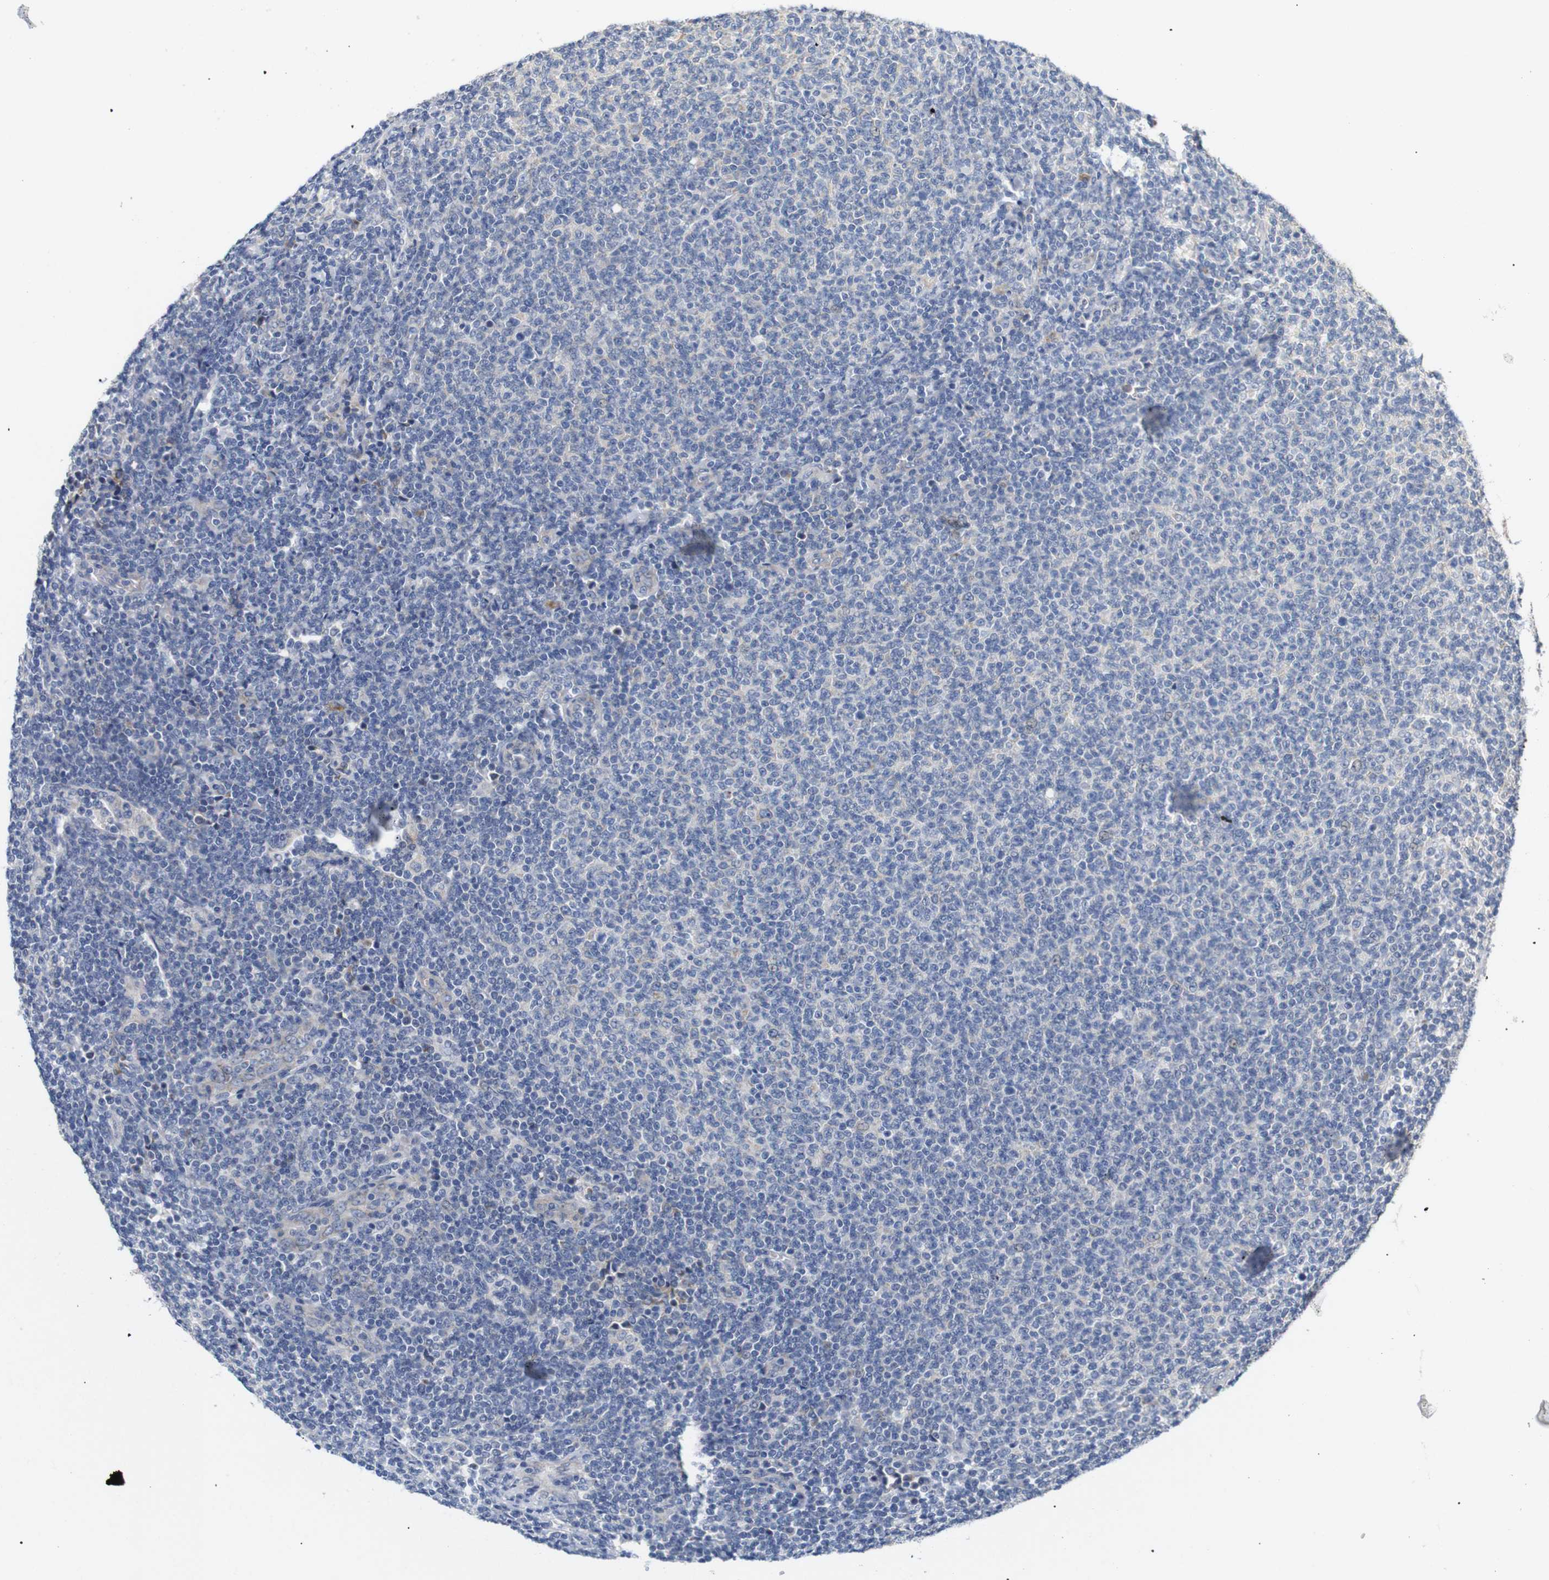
{"staining": {"intensity": "moderate", "quantity": "<25%", "location": "cytoplasmic/membranous"}, "tissue": "lymphoma", "cell_type": "Tumor cells", "image_type": "cancer", "snomed": [{"axis": "morphology", "description": "Malignant lymphoma, non-Hodgkin's type, Low grade"}, {"axis": "topography", "description": "Lymph node"}], "caption": "The micrograph exhibits immunohistochemical staining of low-grade malignant lymphoma, non-Hodgkin's type. There is moderate cytoplasmic/membranous expression is seen in approximately <25% of tumor cells. (Stains: DAB in brown, nuclei in blue, Microscopy: brightfield microscopy at high magnification).", "gene": "TRIM5", "patient": {"sex": "male", "age": 66}}